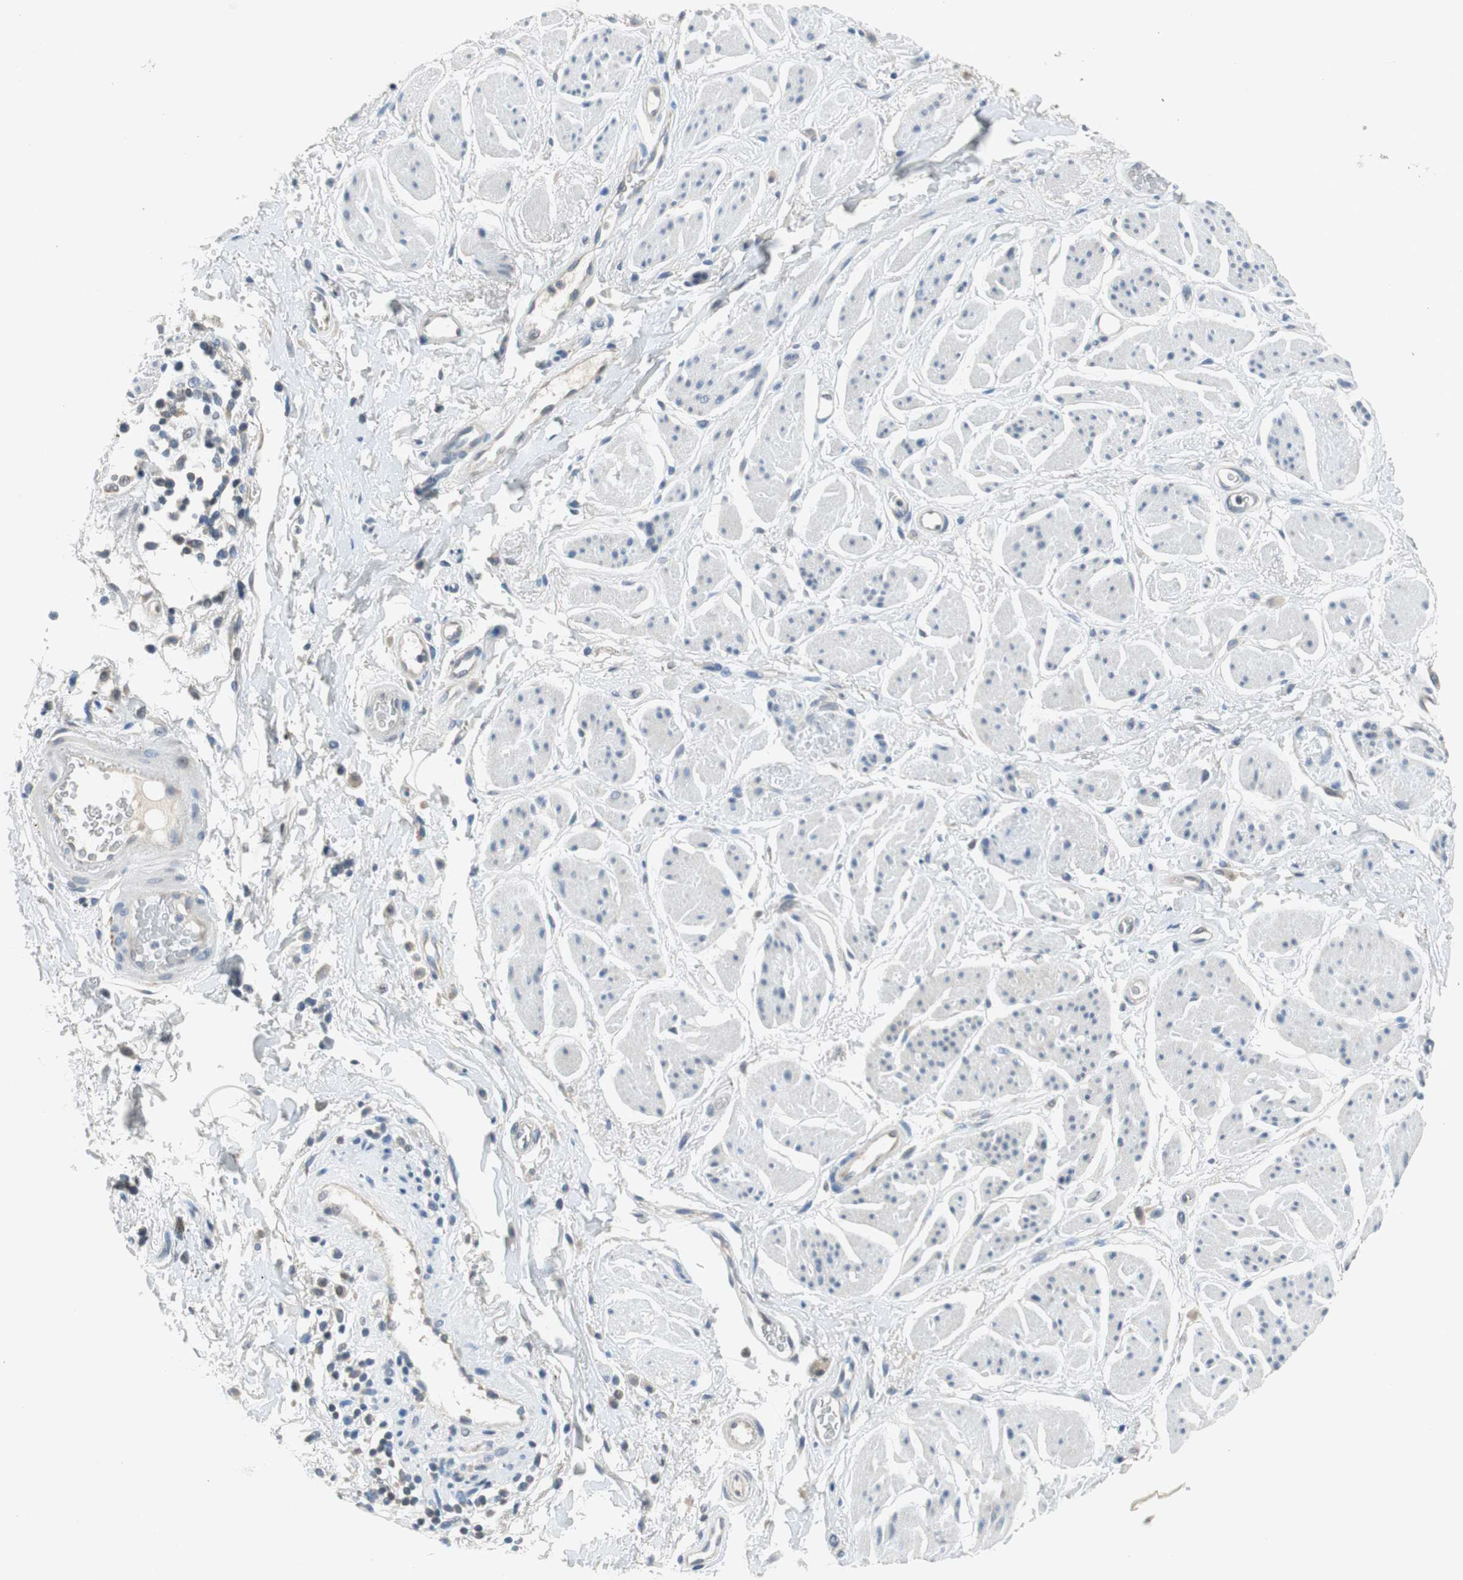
{"staining": {"intensity": "negative", "quantity": "none", "location": "none"}, "tissue": "adipose tissue", "cell_type": "Adipocytes", "image_type": "normal", "snomed": [{"axis": "morphology", "description": "Normal tissue, NOS"}, {"axis": "topography", "description": "Soft tissue"}, {"axis": "topography", "description": "Peripheral nerve tissue"}], "caption": "This image is of unremarkable adipose tissue stained with IHC to label a protein in brown with the nuclei are counter-stained blue. There is no expression in adipocytes. (Brightfield microscopy of DAB immunohistochemistry at high magnification).", "gene": "GLCCI1", "patient": {"sex": "female", "age": 71}}